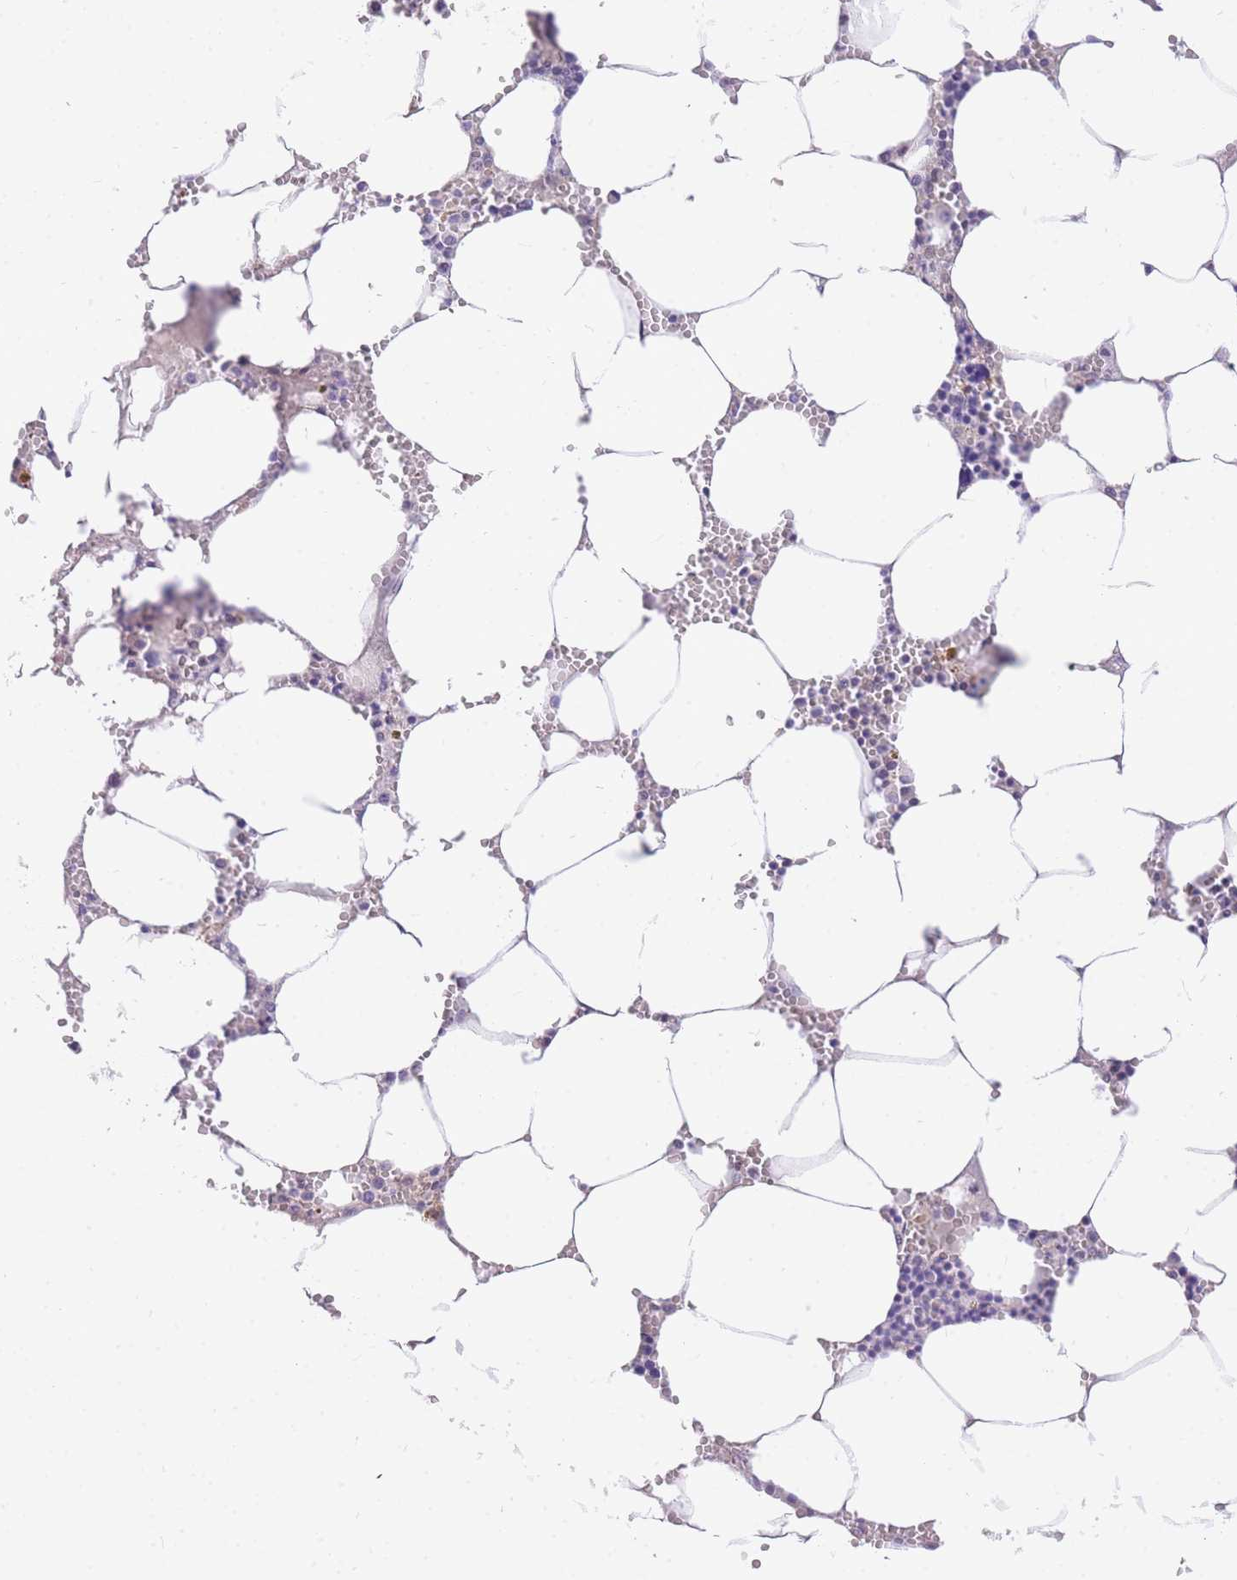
{"staining": {"intensity": "negative", "quantity": "none", "location": "none"}, "tissue": "bone marrow", "cell_type": "Hematopoietic cells", "image_type": "normal", "snomed": [{"axis": "morphology", "description": "Normal tissue, NOS"}, {"axis": "topography", "description": "Bone marrow"}], "caption": "This photomicrograph is of unremarkable bone marrow stained with immunohistochemistry (IHC) to label a protein in brown with the nuclei are counter-stained blue. There is no positivity in hematopoietic cells. Nuclei are stained in blue.", "gene": "S100PBP", "patient": {"sex": "male", "age": 70}}